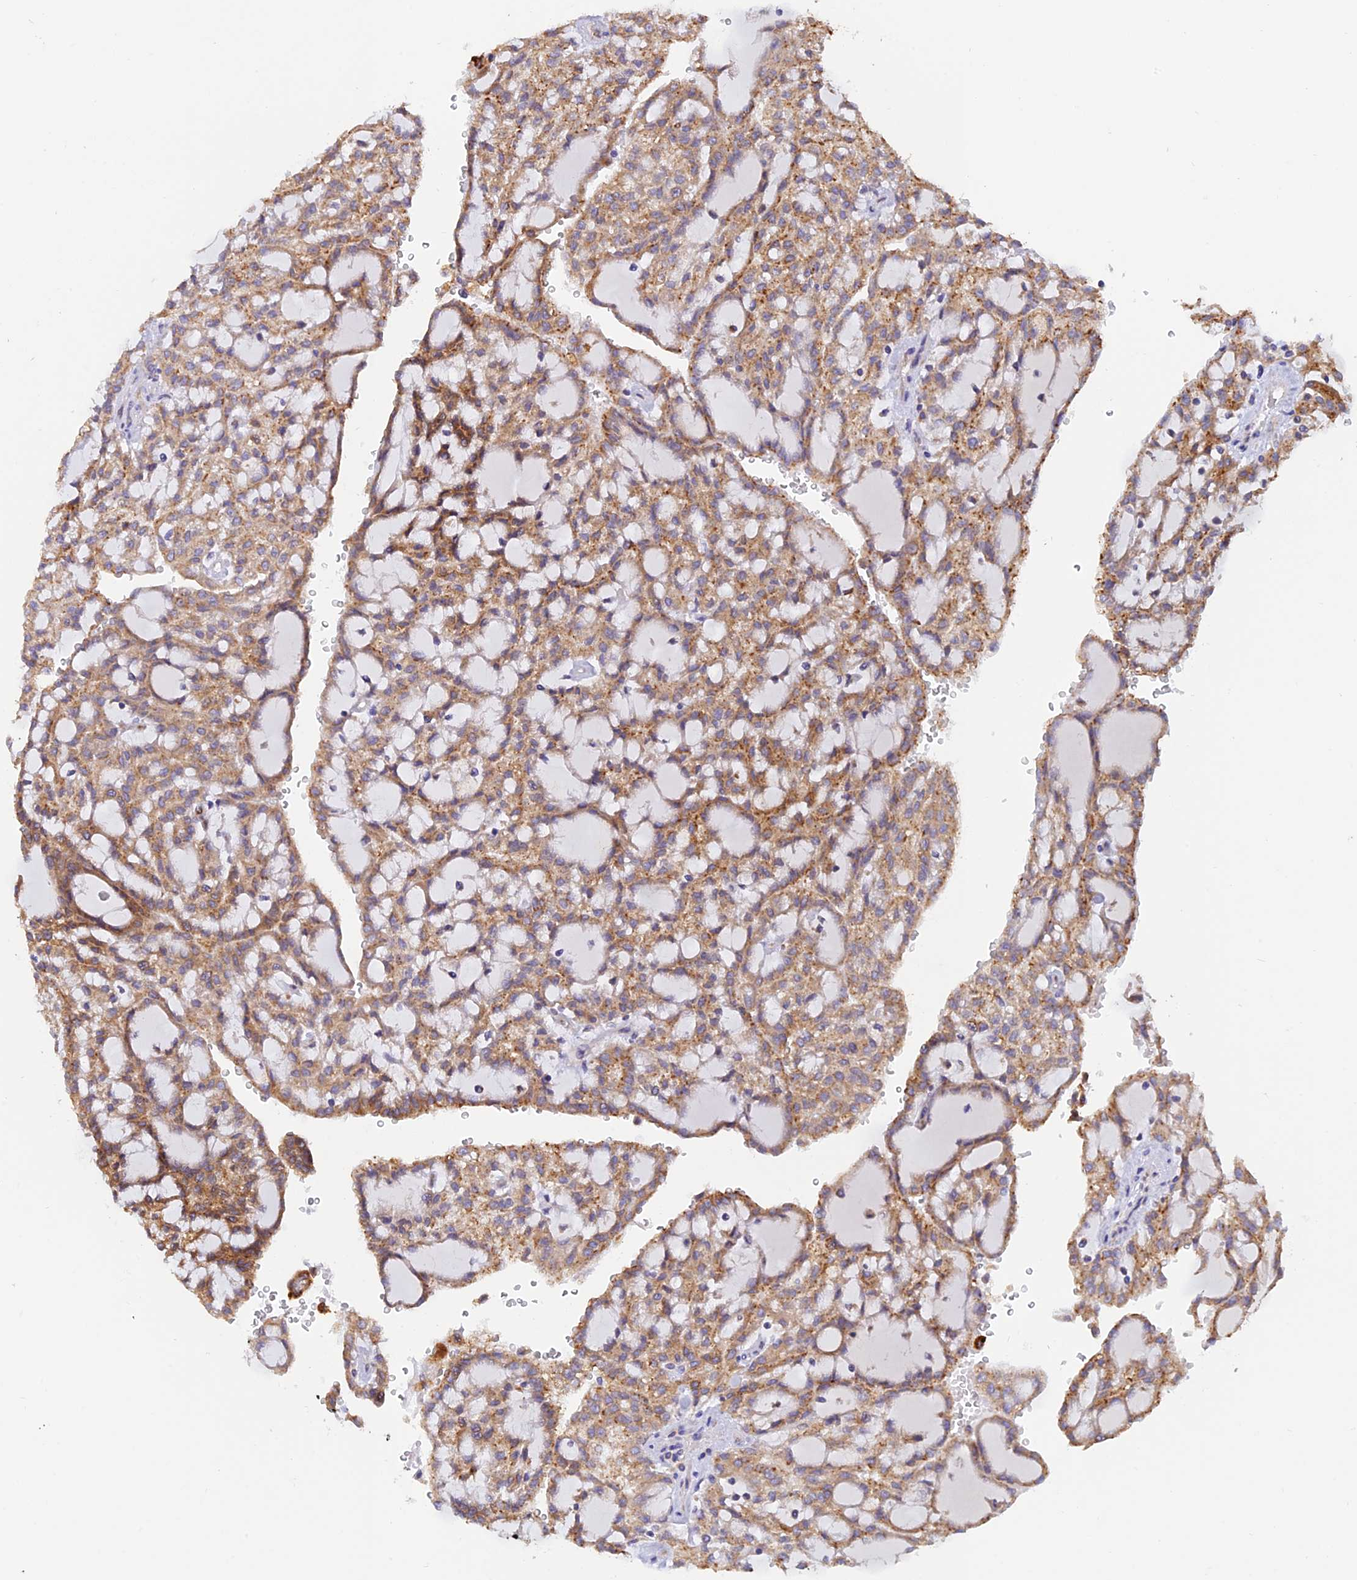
{"staining": {"intensity": "moderate", "quantity": ">75%", "location": "cytoplasmic/membranous"}, "tissue": "renal cancer", "cell_type": "Tumor cells", "image_type": "cancer", "snomed": [{"axis": "morphology", "description": "Adenocarcinoma, NOS"}, {"axis": "topography", "description": "Kidney"}], "caption": "Human adenocarcinoma (renal) stained for a protein (brown) displays moderate cytoplasmic/membranous positive positivity in approximately >75% of tumor cells.", "gene": "VKORC1", "patient": {"sex": "male", "age": 63}}